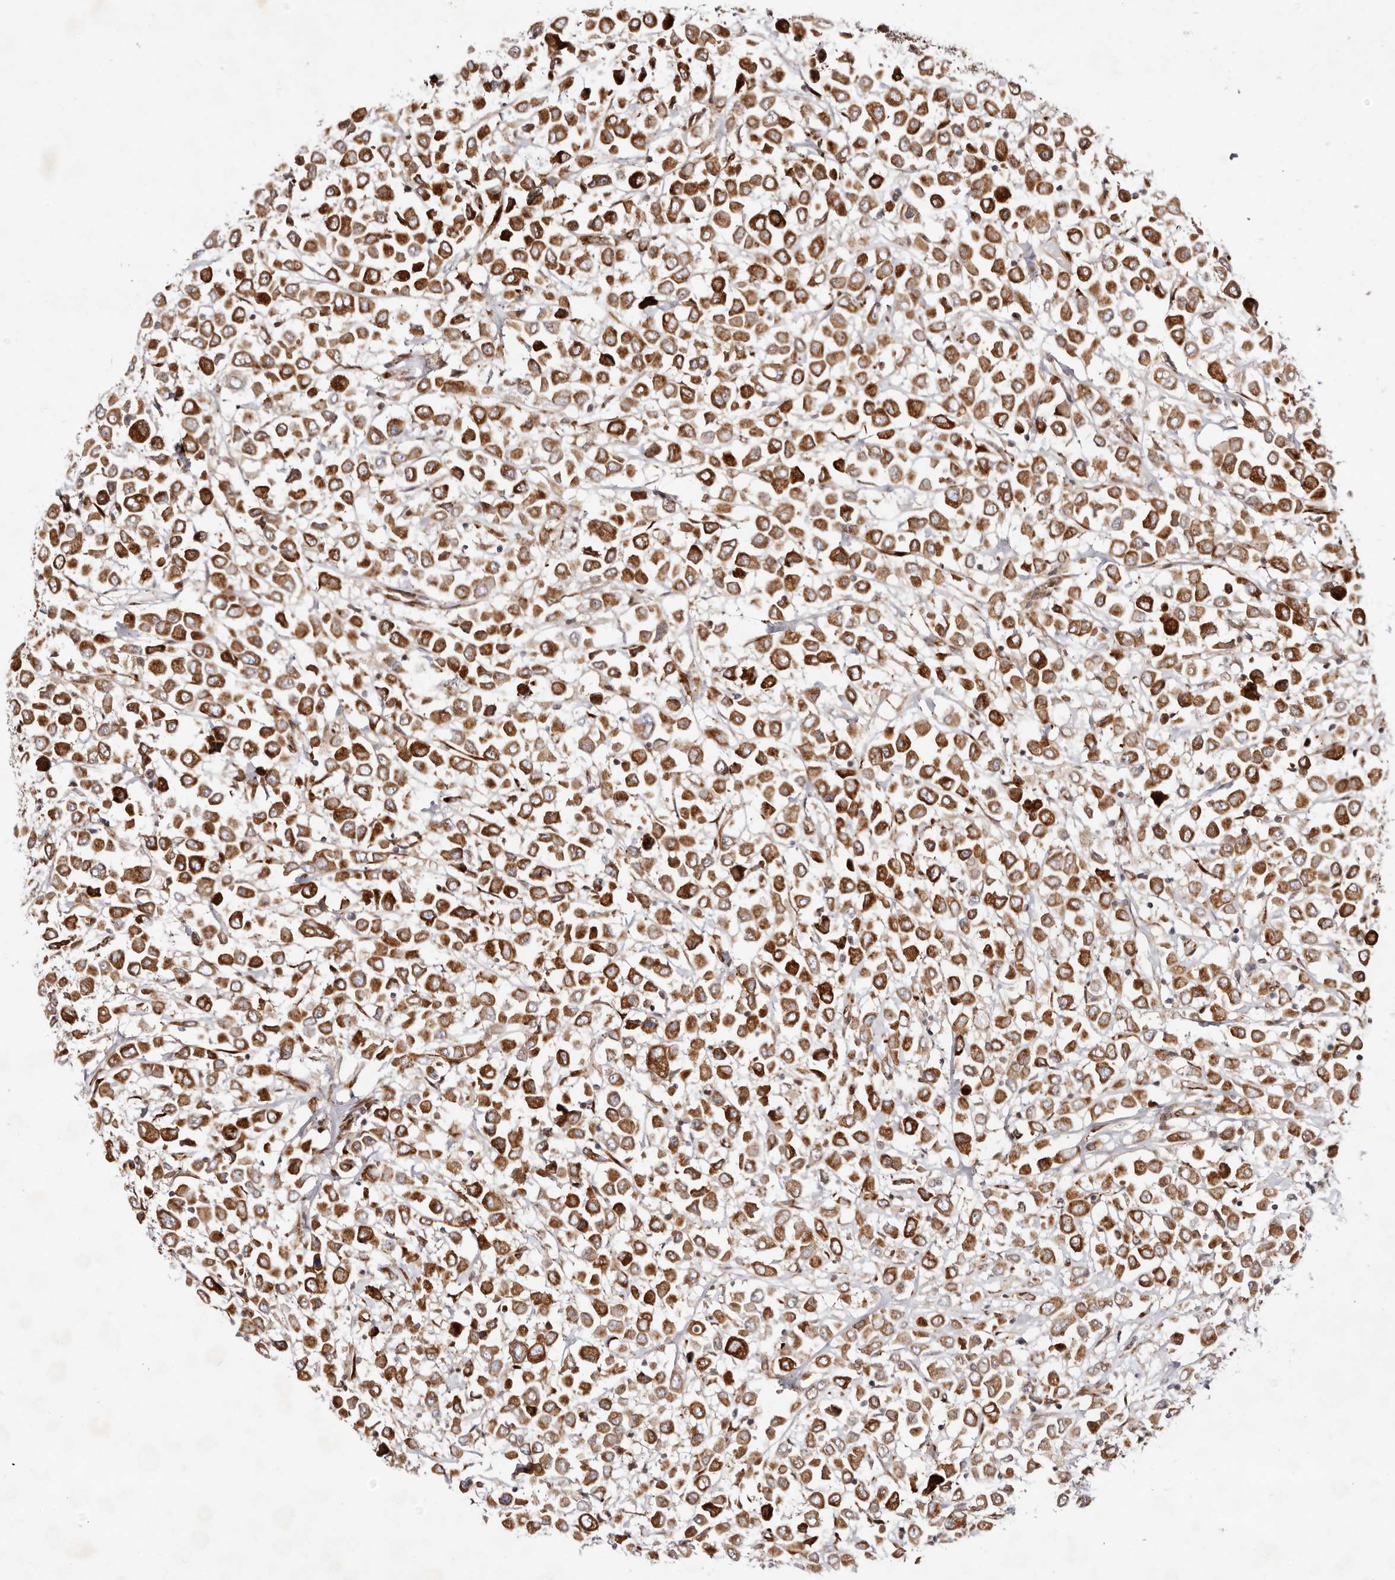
{"staining": {"intensity": "strong", "quantity": ">75%", "location": "cytoplasmic/membranous"}, "tissue": "breast cancer", "cell_type": "Tumor cells", "image_type": "cancer", "snomed": [{"axis": "morphology", "description": "Duct carcinoma"}, {"axis": "topography", "description": "Breast"}], "caption": "High-magnification brightfield microscopy of breast intraductal carcinoma stained with DAB (brown) and counterstained with hematoxylin (blue). tumor cells exhibit strong cytoplasmic/membranous expression is appreciated in about>75% of cells.", "gene": "BCL2L15", "patient": {"sex": "female", "age": 61}}